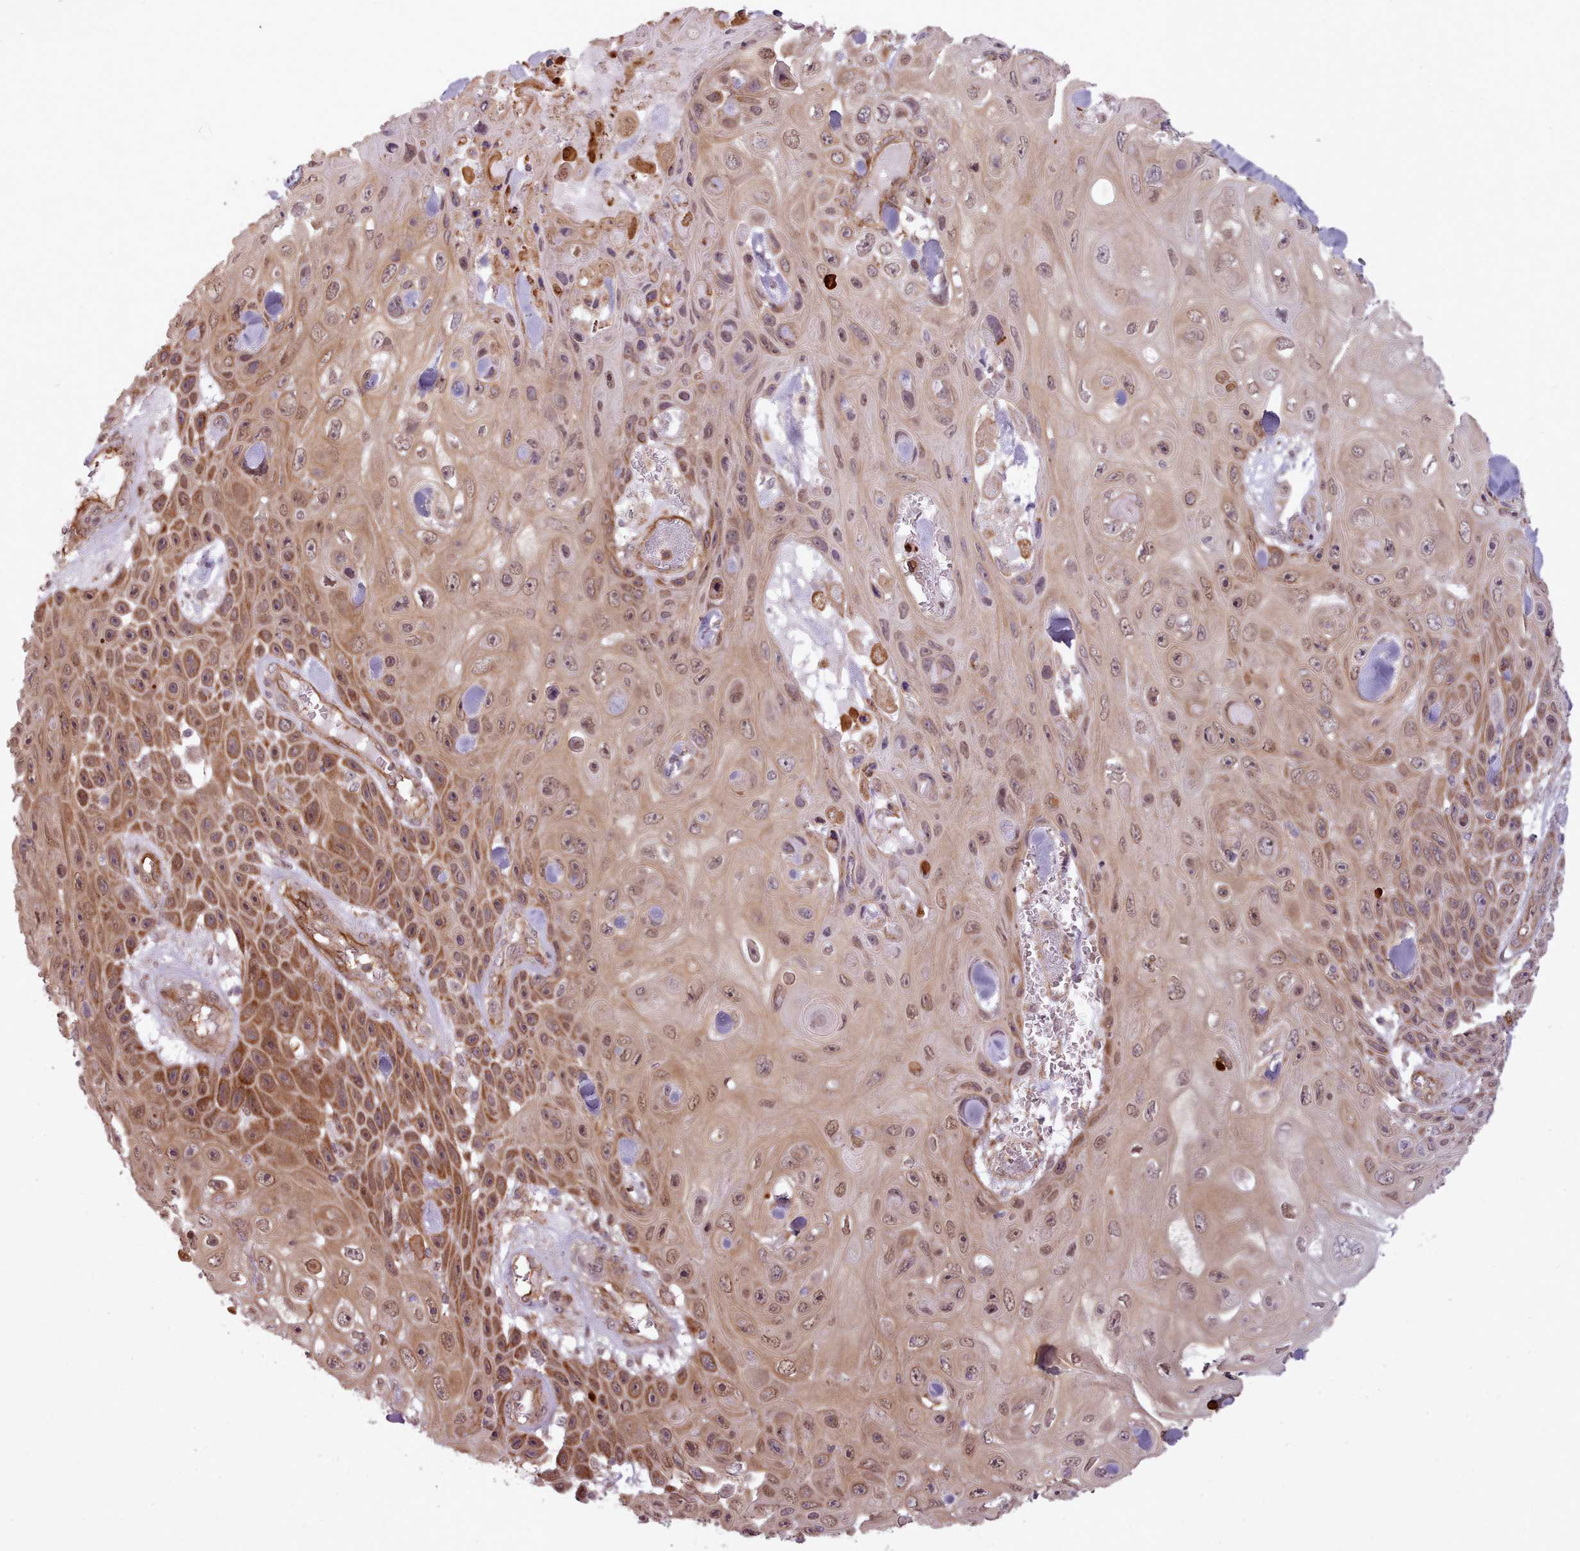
{"staining": {"intensity": "moderate", "quantity": ">75%", "location": "cytoplasmic/membranous,nuclear"}, "tissue": "skin cancer", "cell_type": "Tumor cells", "image_type": "cancer", "snomed": [{"axis": "morphology", "description": "Squamous cell carcinoma, NOS"}, {"axis": "topography", "description": "Skin"}], "caption": "The immunohistochemical stain labels moderate cytoplasmic/membranous and nuclear expression in tumor cells of skin cancer tissue.", "gene": "ZMYM4", "patient": {"sex": "male", "age": 82}}